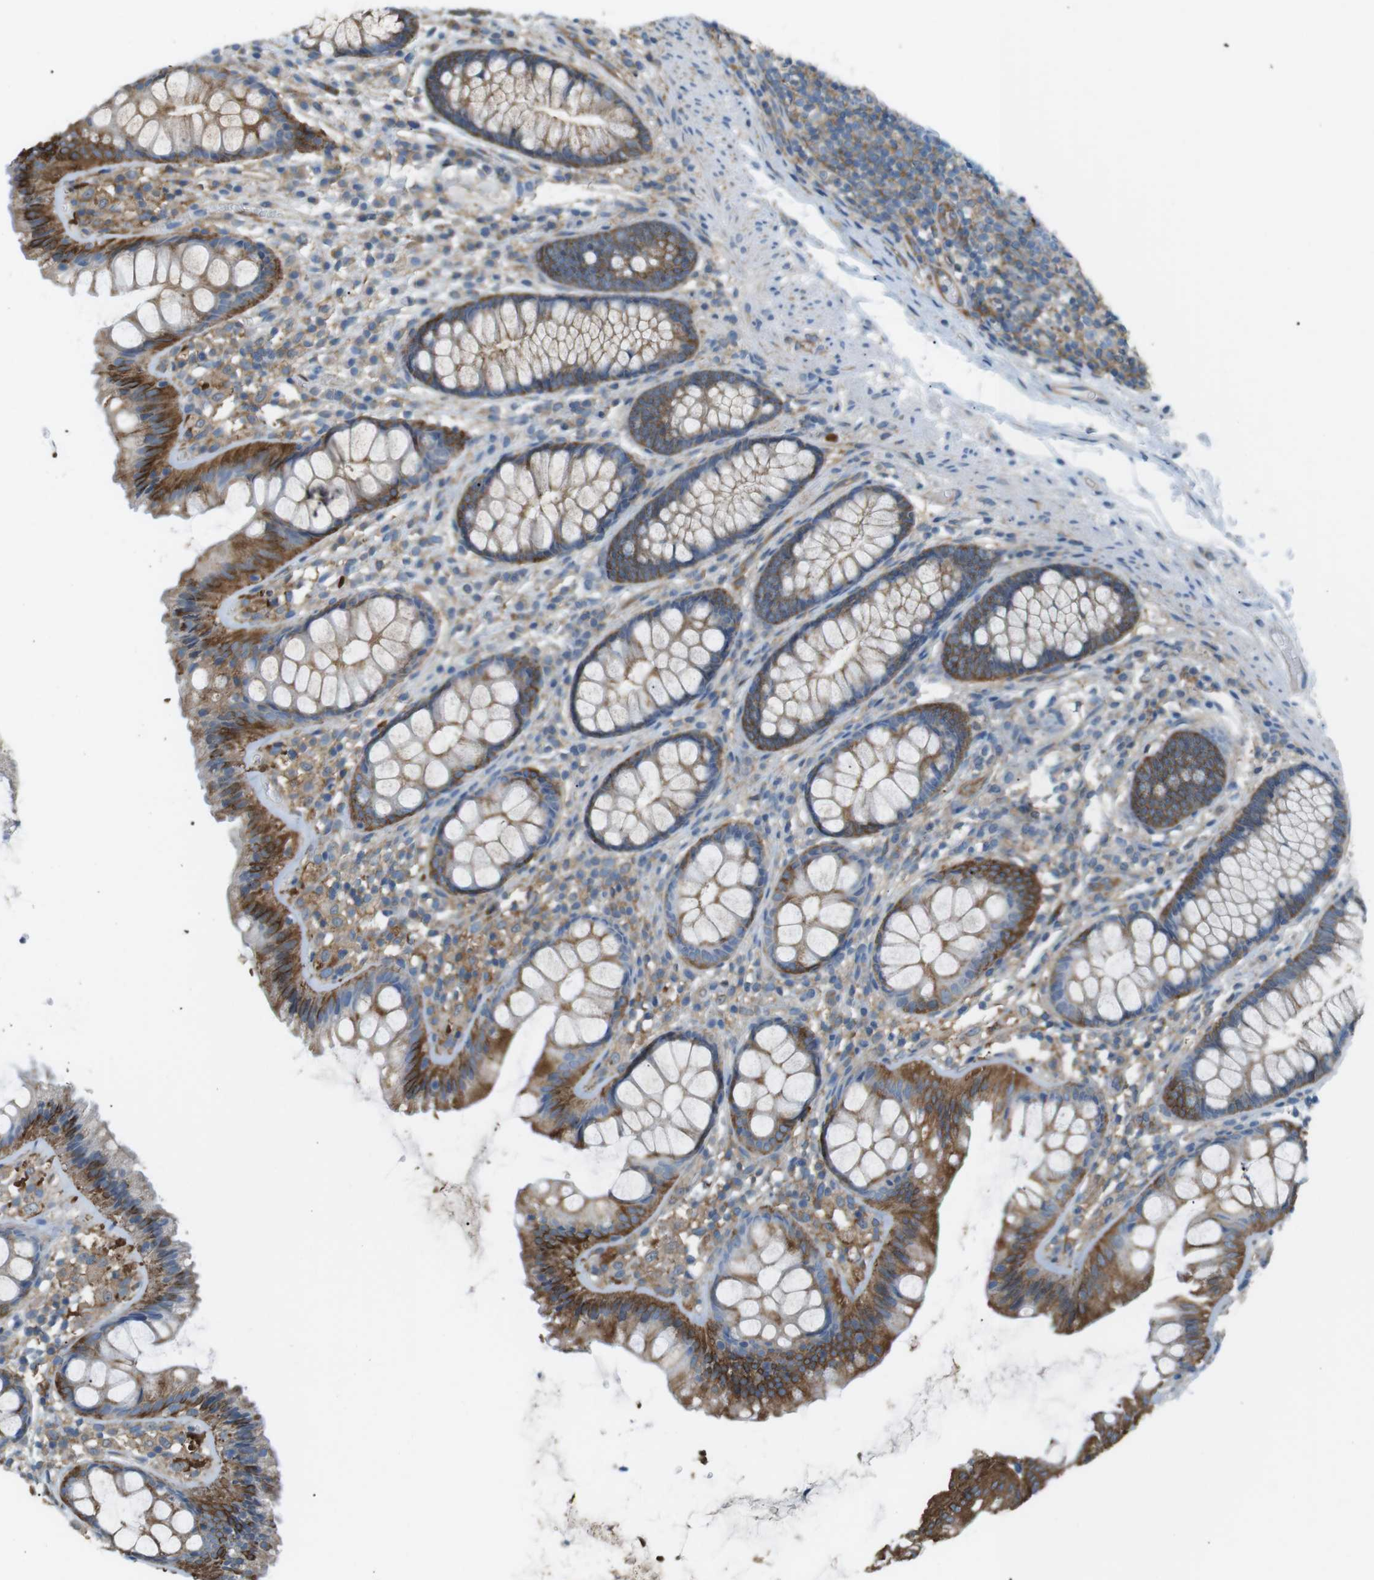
{"staining": {"intensity": "moderate", "quantity": ">75%", "location": "cytoplasmic/membranous"}, "tissue": "colon", "cell_type": "Endothelial cells", "image_type": "normal", "snomed": [{"axis": "morphology", "description": "Normal tissue, NOS"}, {"axis": "topography", "description": "Colon"}], "caption": "Immunohistochemical staining of benign colon shows medium levels of moderate cytoplasmic/membranous staining in about >75% of endothelial cells.", "gene": "PEPD", "patient": {"sex": "female", "age": 56}}